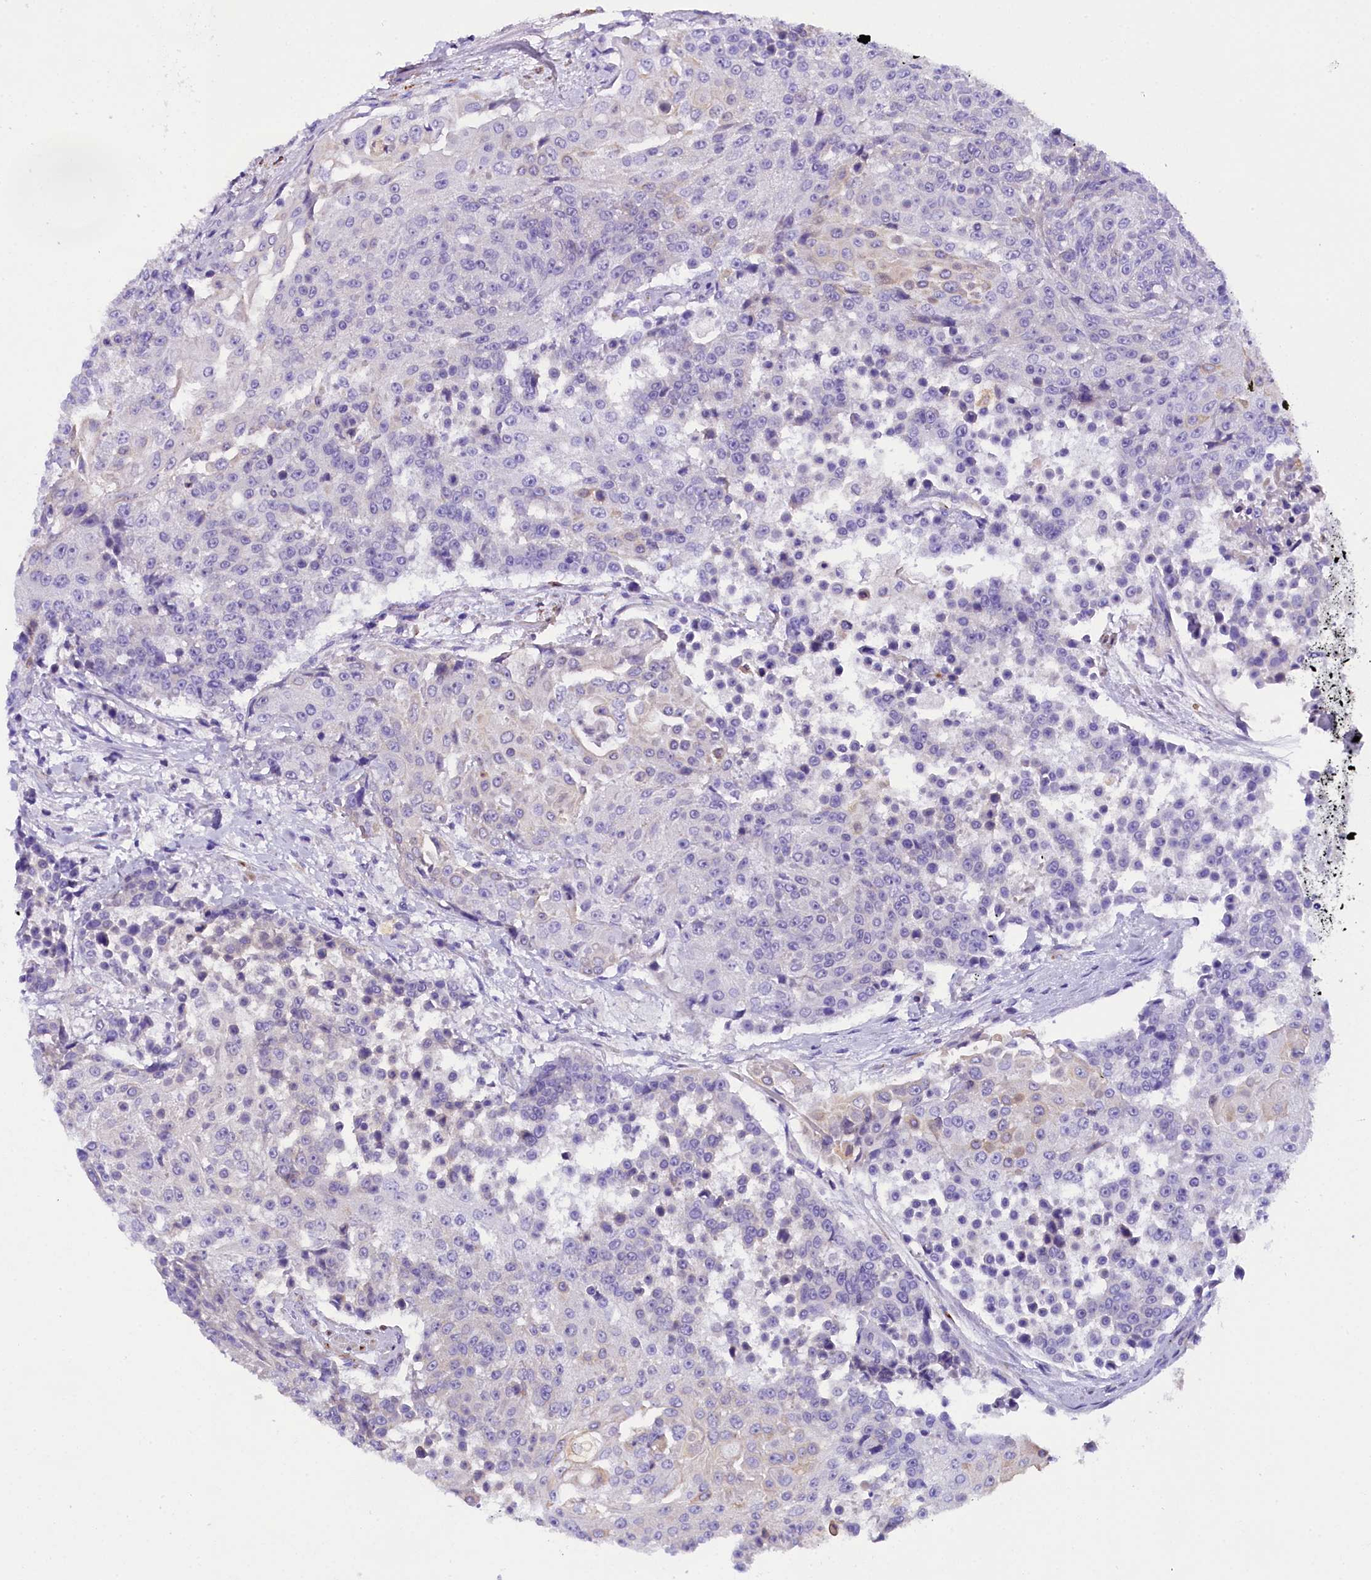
{"staining": {"intensity": "negative", "quantity": "none", "location": "none"}, "tissue": "urothelial cancer", "cell_type": "Tumor cells", "image_type": "cancer", "snomed": [{"axis": "morphology", "description": "Urothelial carcinoma, High grade"}, {"axis": "topography", "description": "Urinary bladder"}], "caption": "Image shows no protein staining in tumor cells of urothelial cancer tissue.", "gene": "SOD3", "patient": {"sex": "female", "age": 63}}